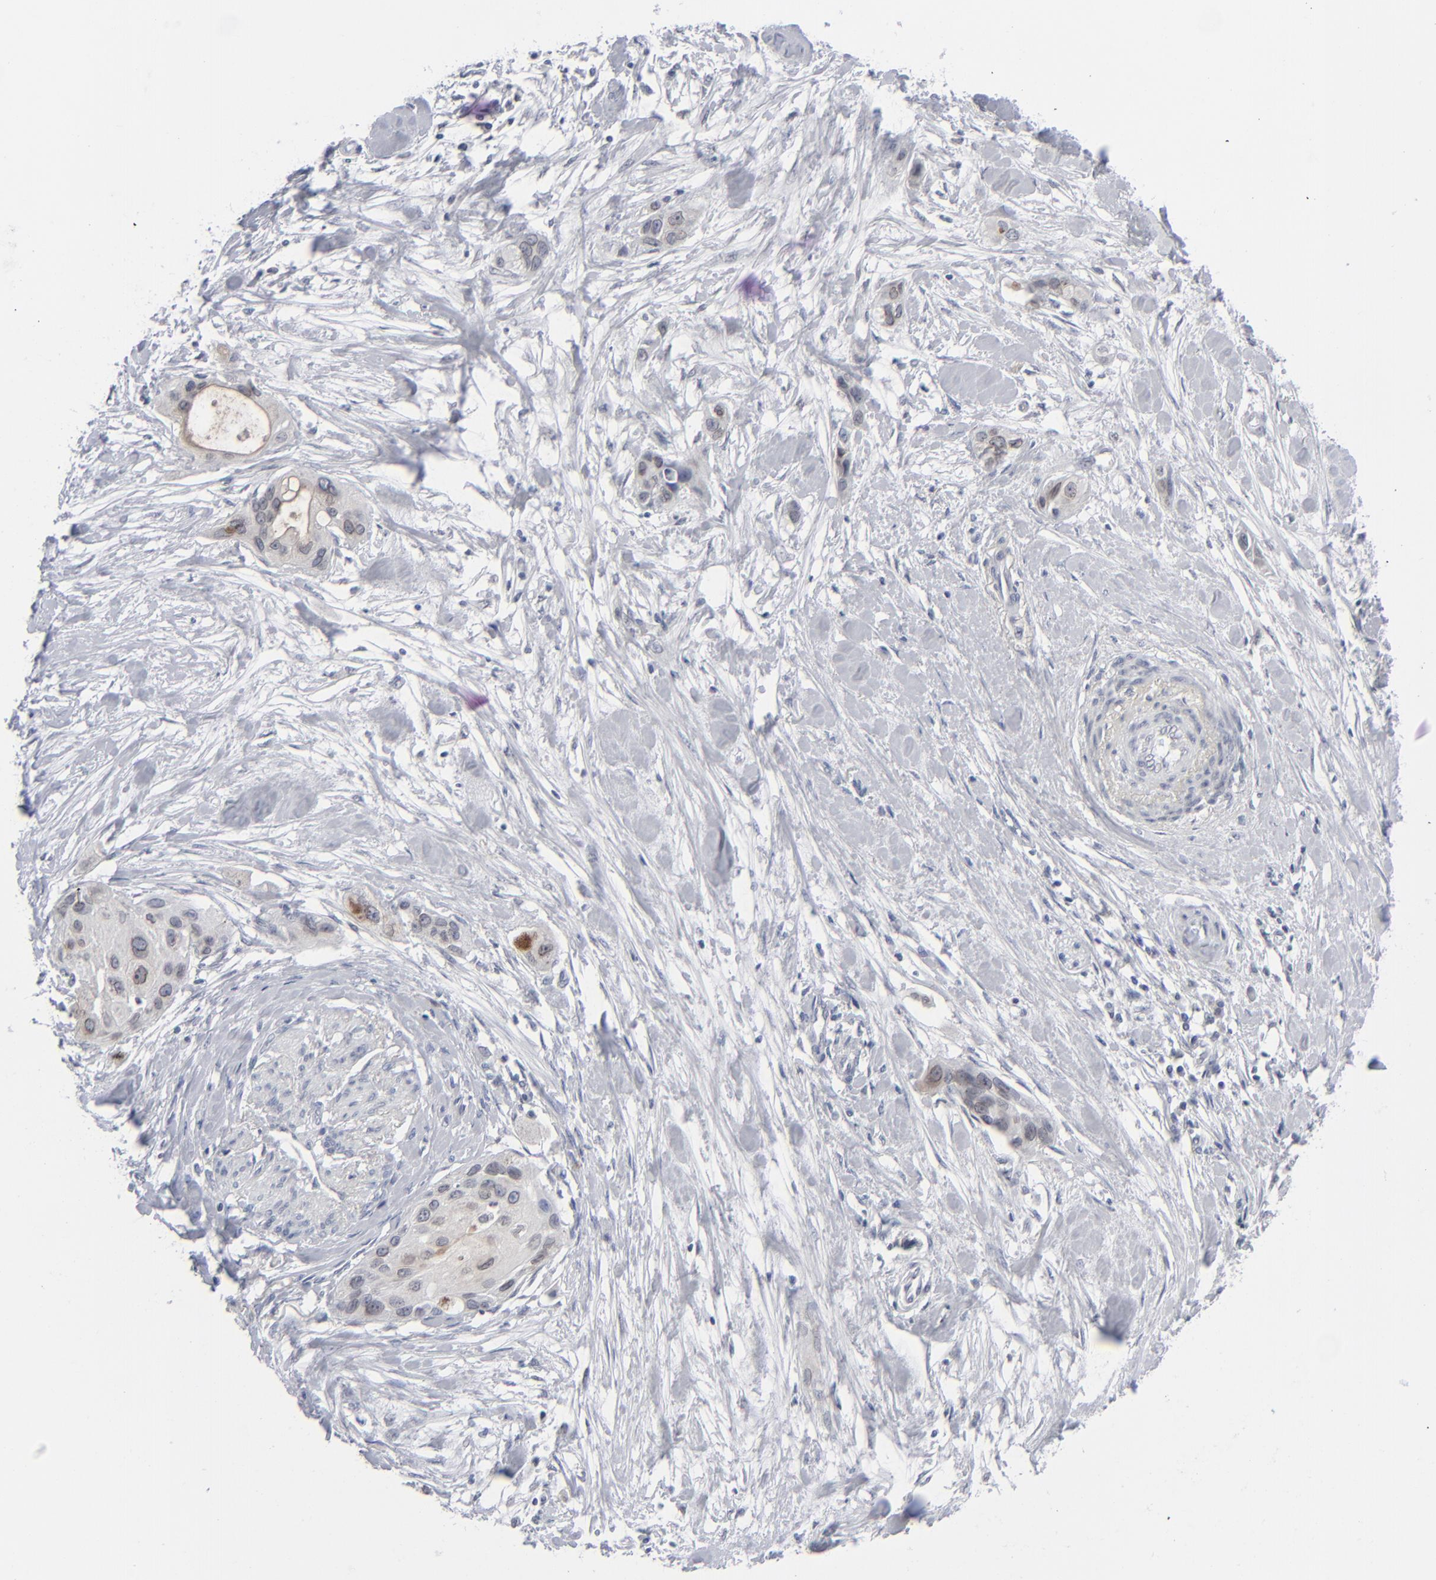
{"staining": {"intensity": "weak", "quantity": "<25%", "location": "cytoplasmic/membranous"}, "tissue": "pancreatic cancer", "cell_type": "Tumor cells", "image_type": "cancer", "snomed": [{"axis": "morphology", "description": "Adenocarcinoma, NOS"}, {"axis": "topography", "description": "Pancreas"}], "caption": "This is an IHC image of human pancreatic cancer (adenocarcinoma). There is no expression in tumor cells.", "gene": "NUP88", "patient": {"sex": "female", "age": 60}}